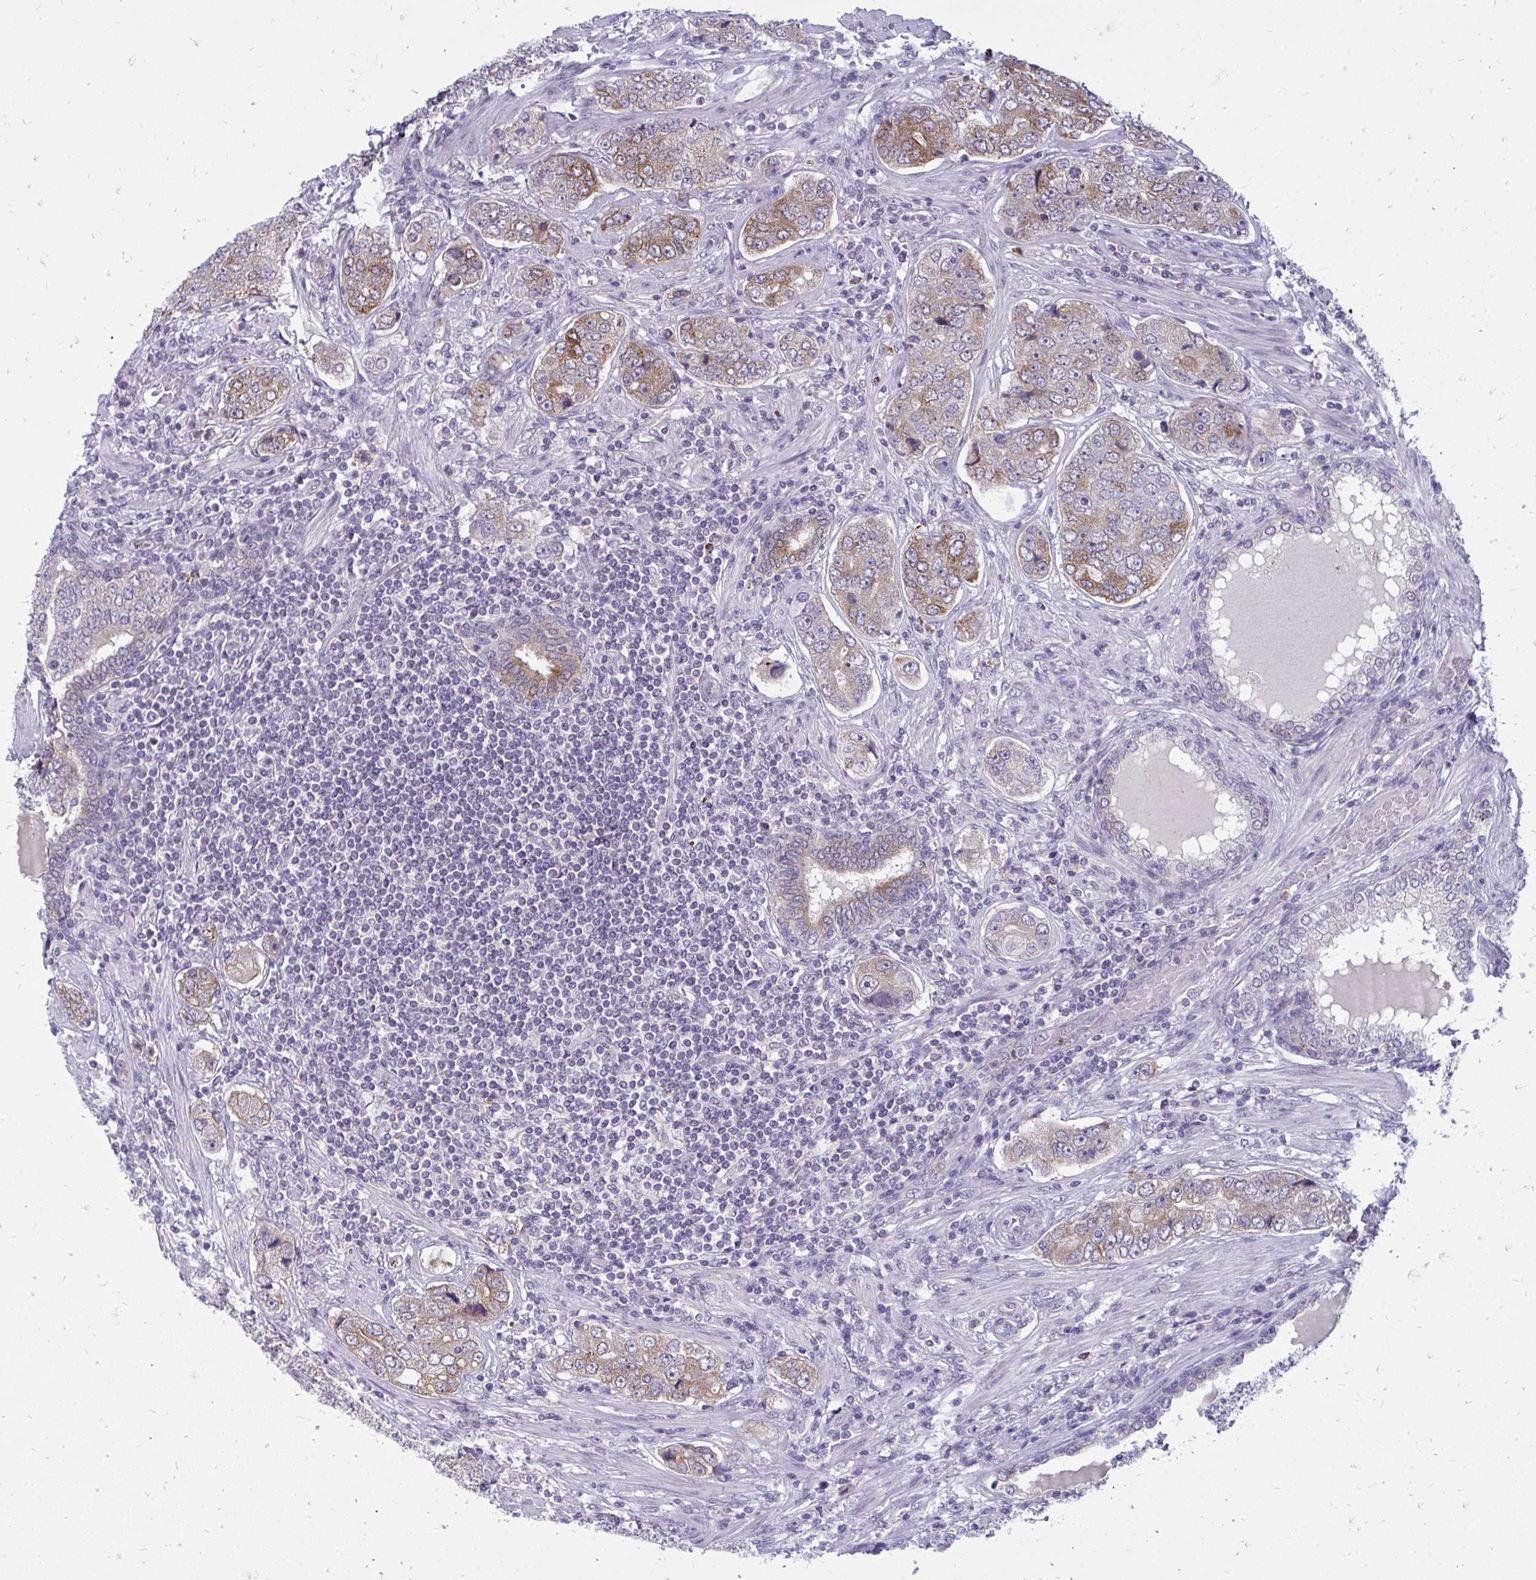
{"staining": {"intensity": "moderate", "quantity": "25%-75%", "location": "cytoplasmic/membranous"}, "tissue": "prostate cancer", "cell_type": "Tumor cells", "image_type": "cancer", "snomed": [{"axis": "morphology", "description": "Adenocarcinoma, High grade"}, {"axis": "topography", "description": "Prostate"}], "caption": "This micrograph reveals immunohistochemistry staining of adenocarcinoma (high-grade) (prostate), with medium moderate cytoplasmic/membranous staining in approximately 25%-75% of tumor cells.", "gene": "ACSL5", "patient": {"sex": "male", "age": 60}}